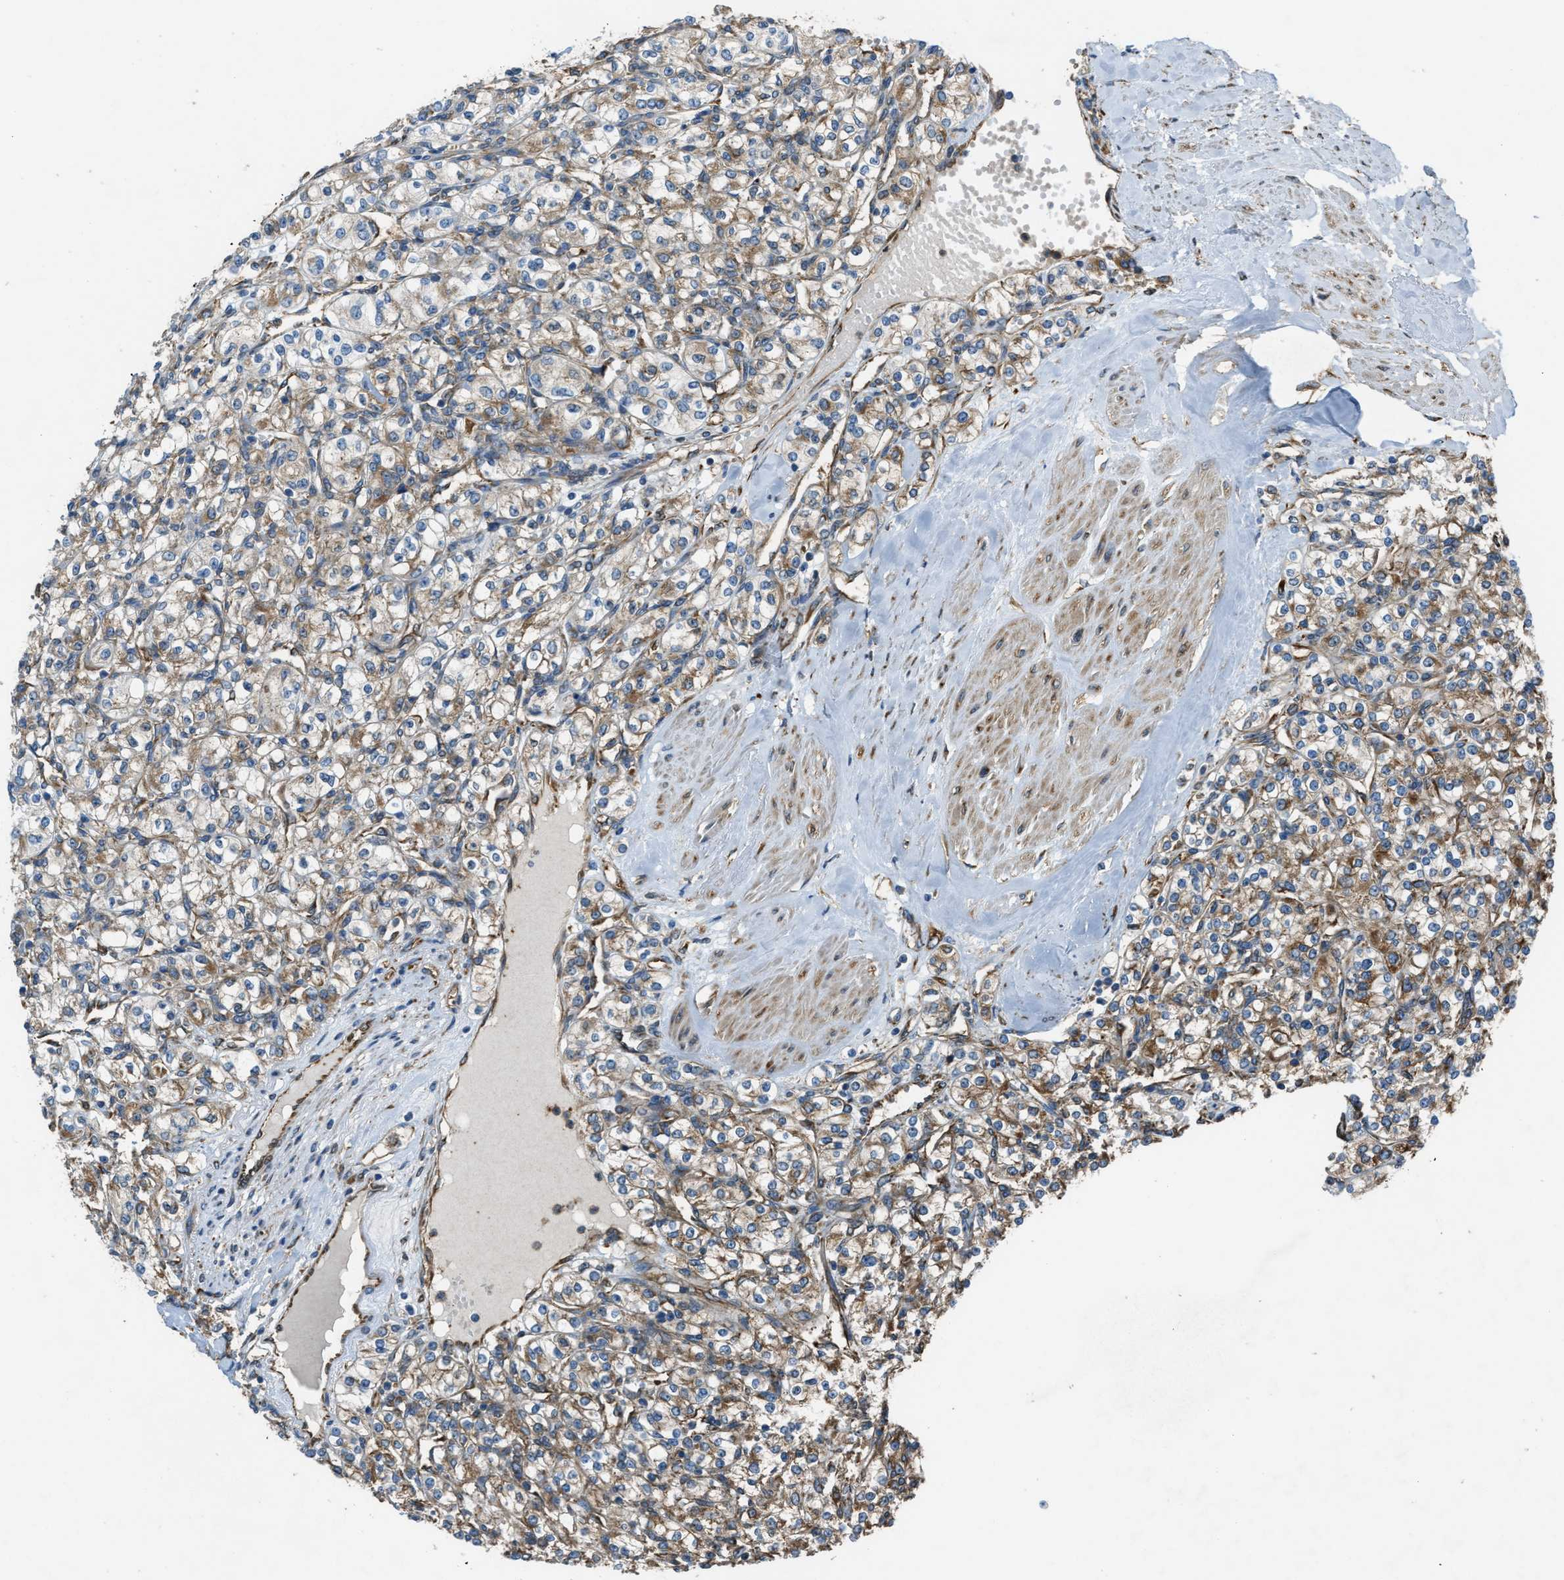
{"staining": {"intensity": "moderate", "quantity": ">75%", "location": "cytoplasmic/membranous"}, "tissue": "renal cancer", "cell_type": "Tumor cells", "image_type": "cancer", "snomed": [{"axis": "morphology", "description": "Adenocarcinoma, NOS"}, {"axis": "topography", "description": "Kidney"}], "caption": "Moderate cytoplasmic/membranous protein expression is present in about >75% of tumor cells in renal cancer (adenocarcinoma).", "gene": "TRPC1", "patient": {"sex": "male", "age": 77}}